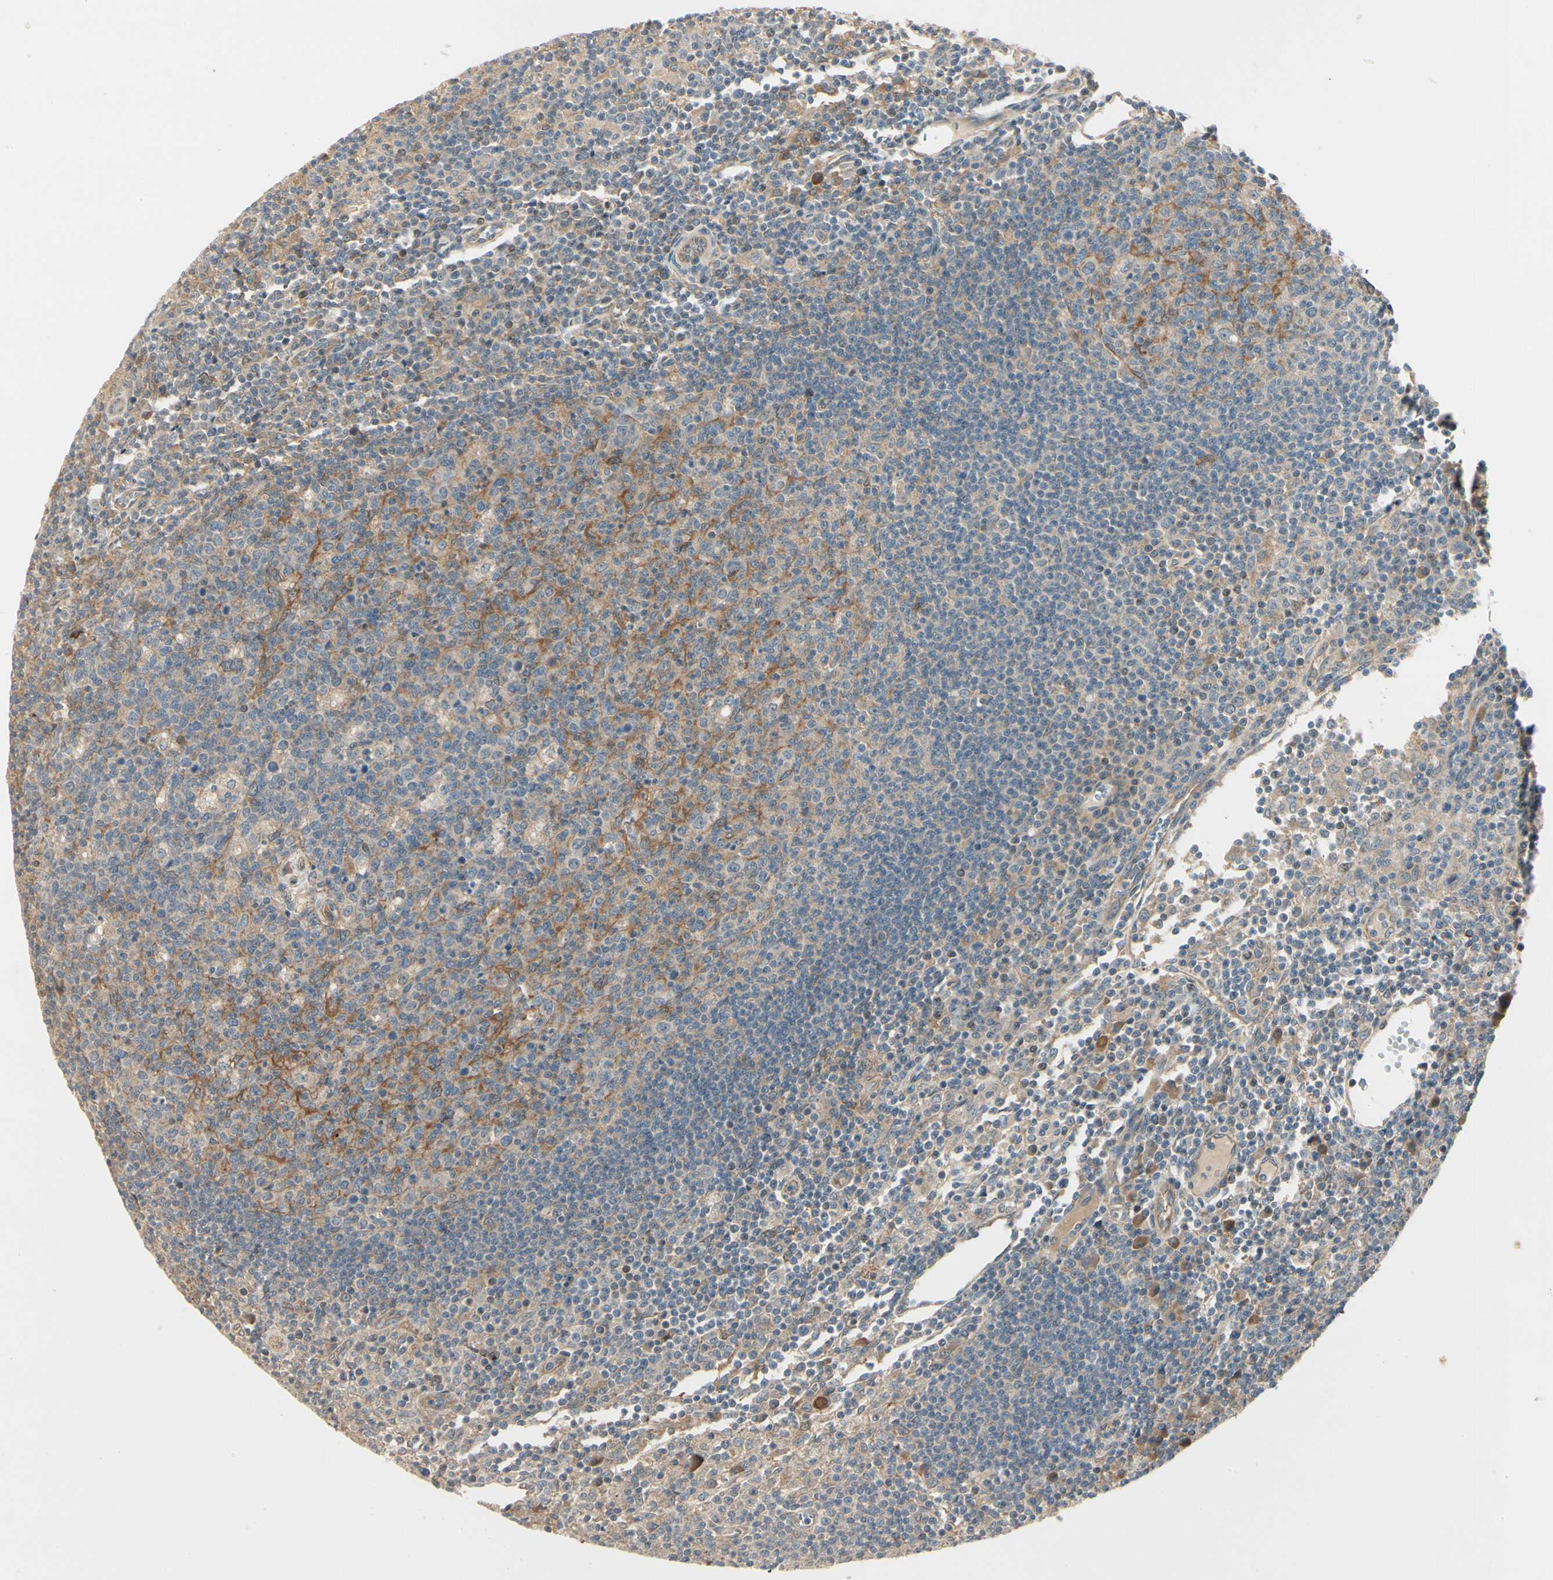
{"staining": {"intensity": "strong", "quantity": "<25%", "location": "cytoplasmic/membranous"}, "tissue": "lymph node", "cell_type": "Germinal center cells", "image_type": "normal", "snomed": [{"axis": "morphology", "description": "Normal tissue, NOS"}, {"axis": "morphology", "description": "Inflammation, NOS"}, {"axis": "topography", "description": "Lymph node"}], "caption": "Immunohistochemical staining of normal lymph node exhibits <25% levels of strong cytoplasmic/membranous protein expression in approximately <25% of germinal center cells.", "gene": "F2R", "patient": {"sex": "male", "age": 55}}